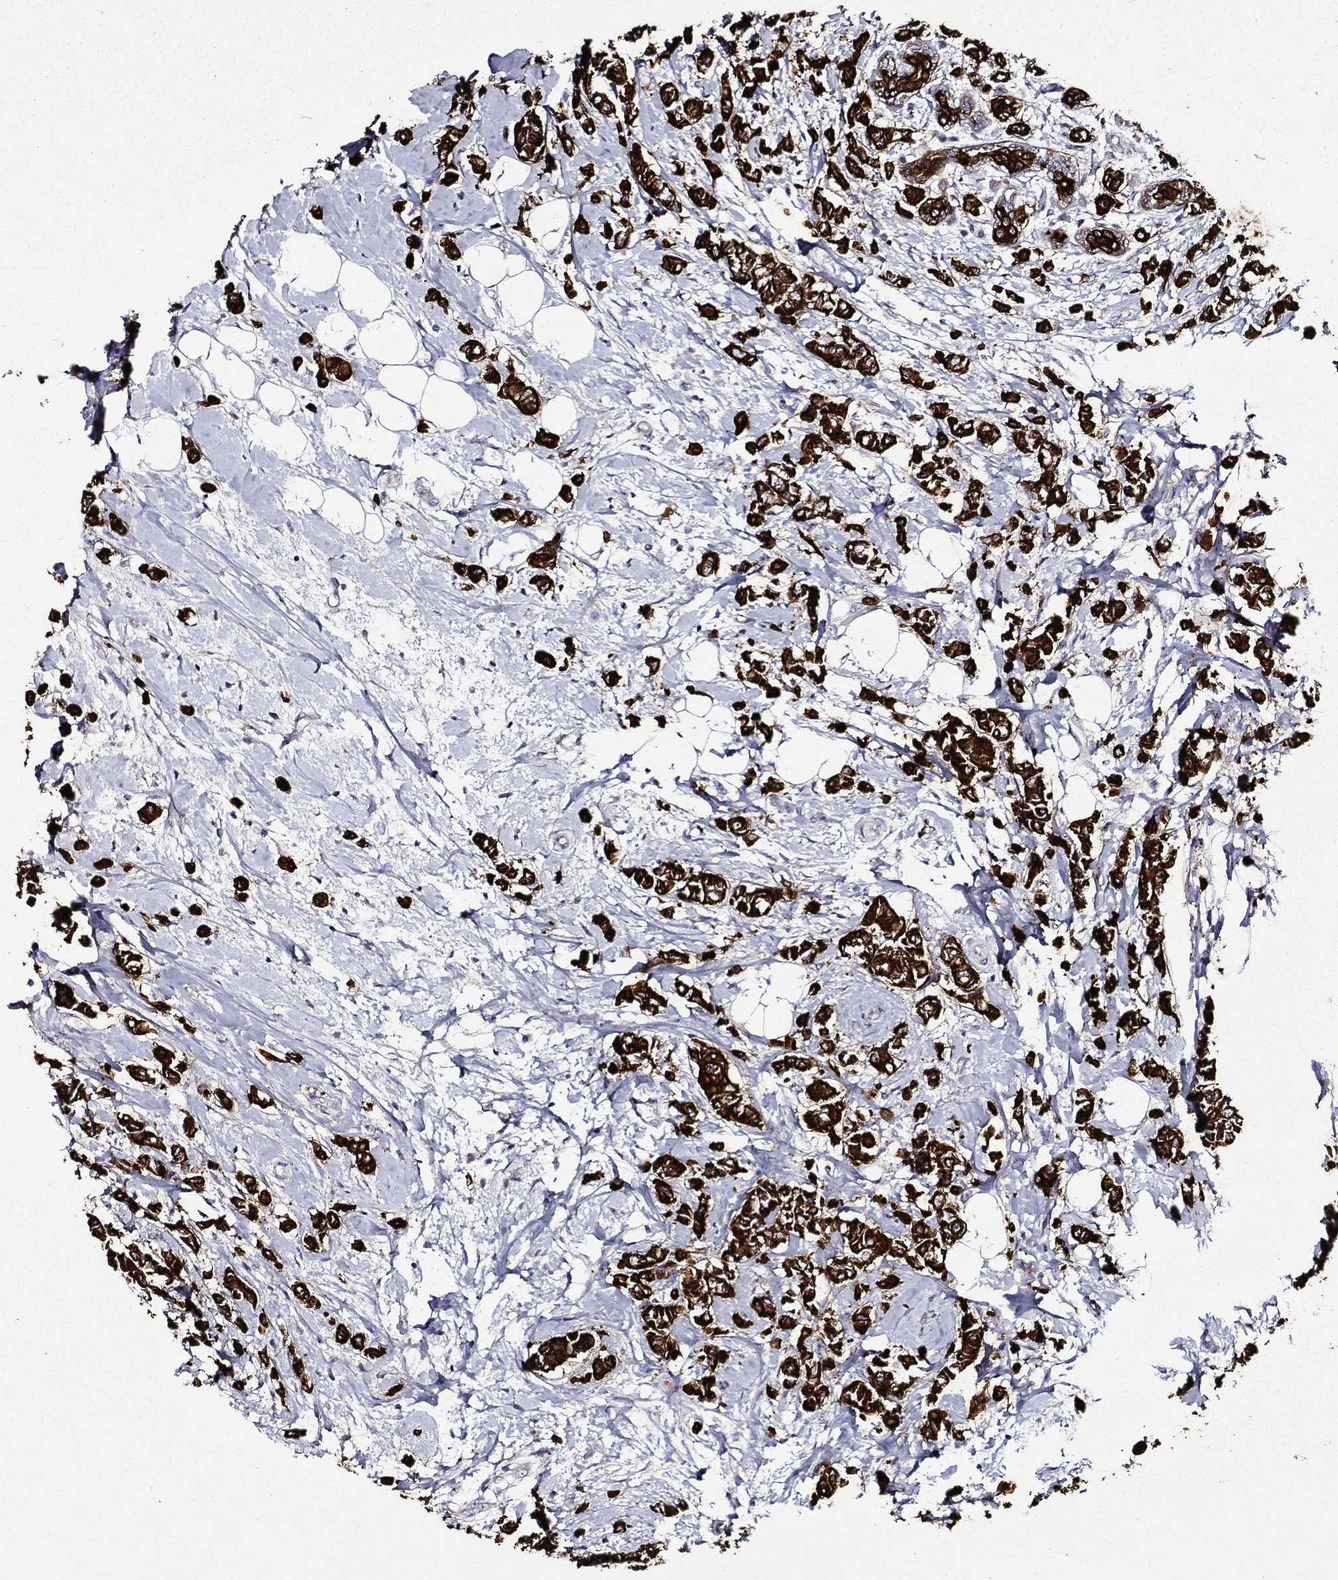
{"staining": {"intensity": "strong", "quantity": ">75%", "location": "cytoplasmic/membranous"}, "tissue": "breast cancer", "cell_type": "Tumor cells", "image_type": "cancer", "snomed": [{"axis": "morphology", "description": "Normal tissue, NOS"}, {"axis": "morphology", "description": "Duct carcinoma"}, {"axis": "topography", "description": "Breast"}], "caption": "Immunohistochemical staining of human invasive ductal carcinoma (breast) demonstrates strong cytoplasmic/membranous protein positivity in approximately >75% of tumor cells.", "gene": "KRT7", "patient": {"sex": "female", "age": 44}}